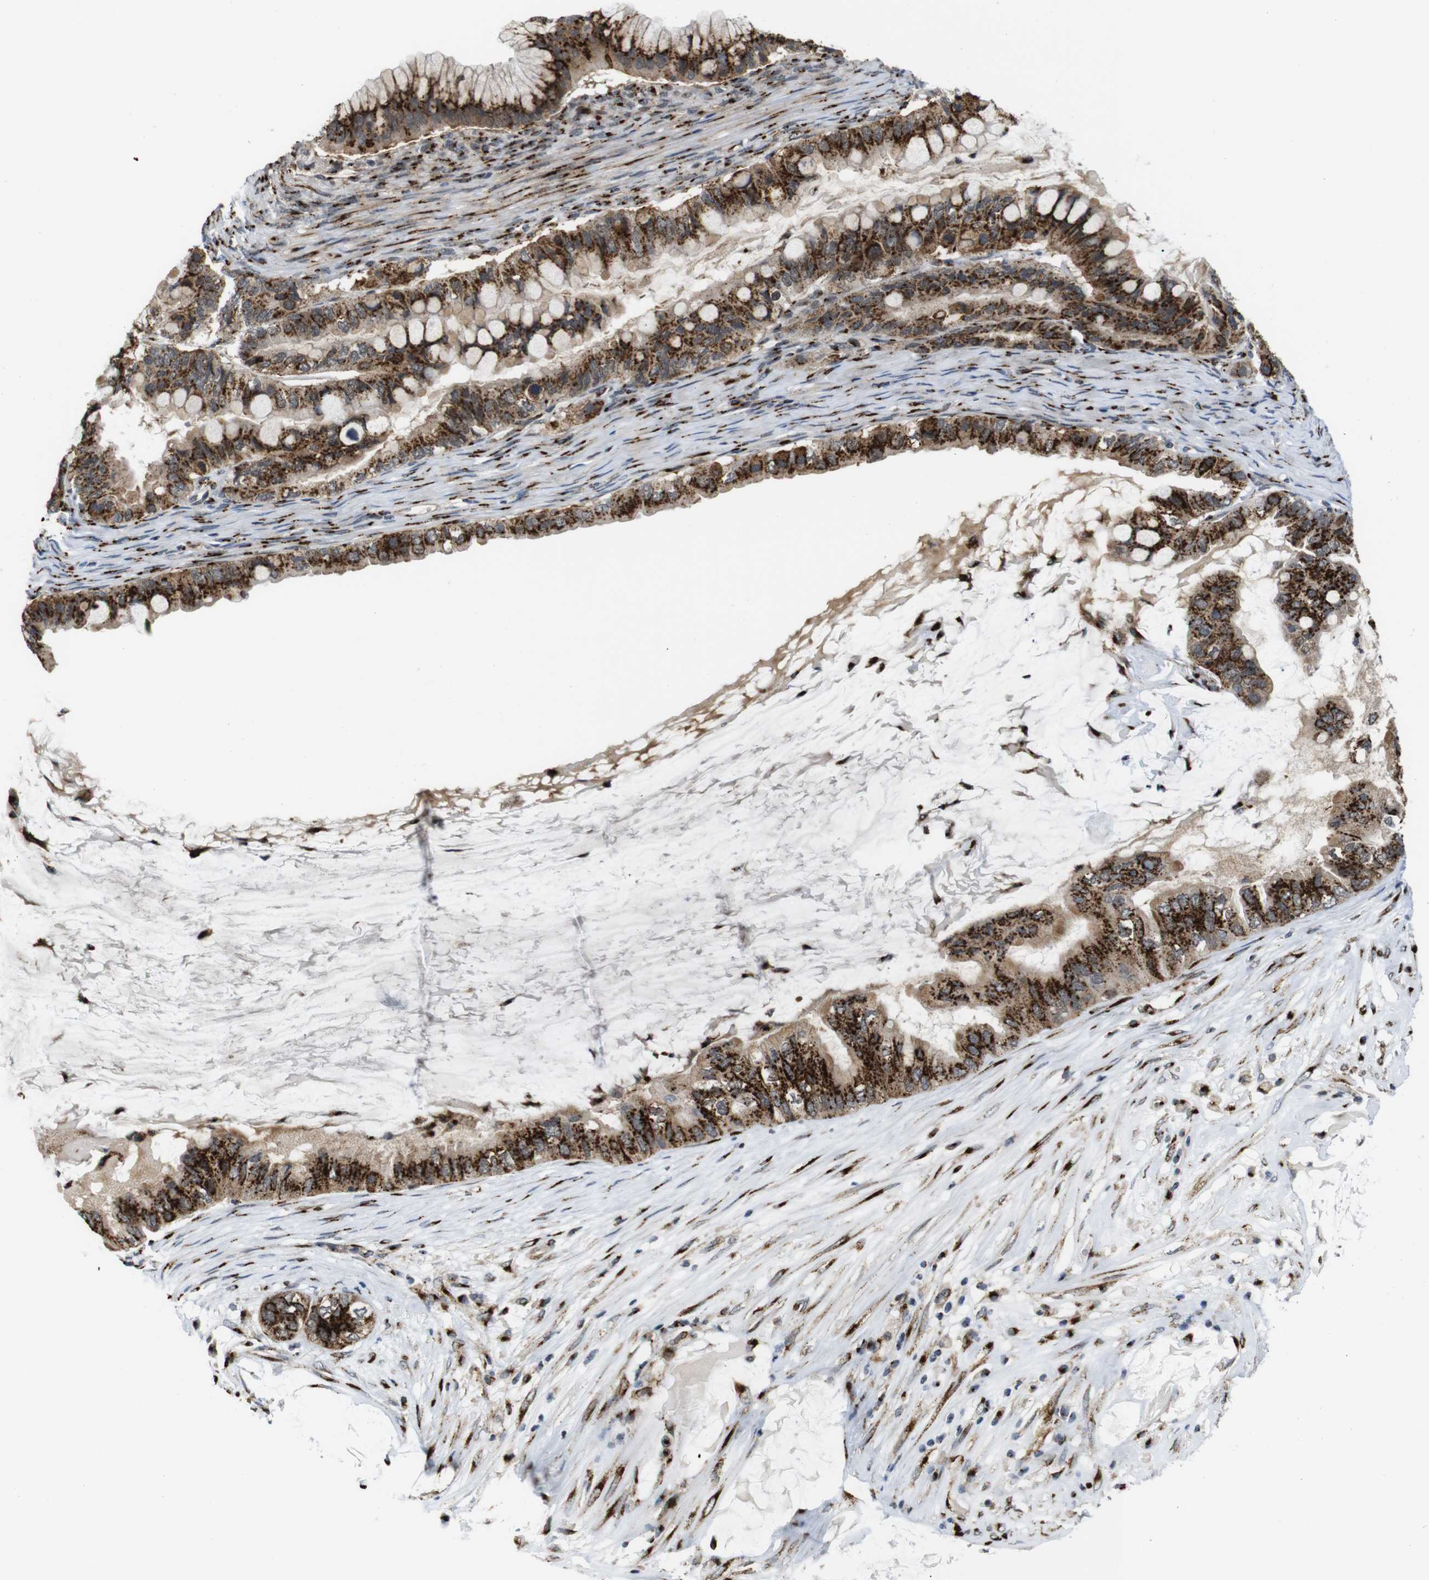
{"staining": {"intensity": "strong", "quantity": ">75%", "location": "cytoplasmic/membranous"}, "tissue": "ovarian cancer", "cell_type": "Tumor cells", "image_type": "cancer", "snomed": [{"axis": "morphology", "description": "Cystadenocarcinoma, mucinous, NOS"}, {"axis": "topography", "description": "Ovary"}], "caption": "Strong cytoplasmic/membranous staining for a protein is identified in approximately >75% of tumor cells of ovarian mucinous cystadenocarcinoma using immunohistochemistry (IHC).", "gene": "TGOLN2", "patient": {"sex": "female", "age": 80}}